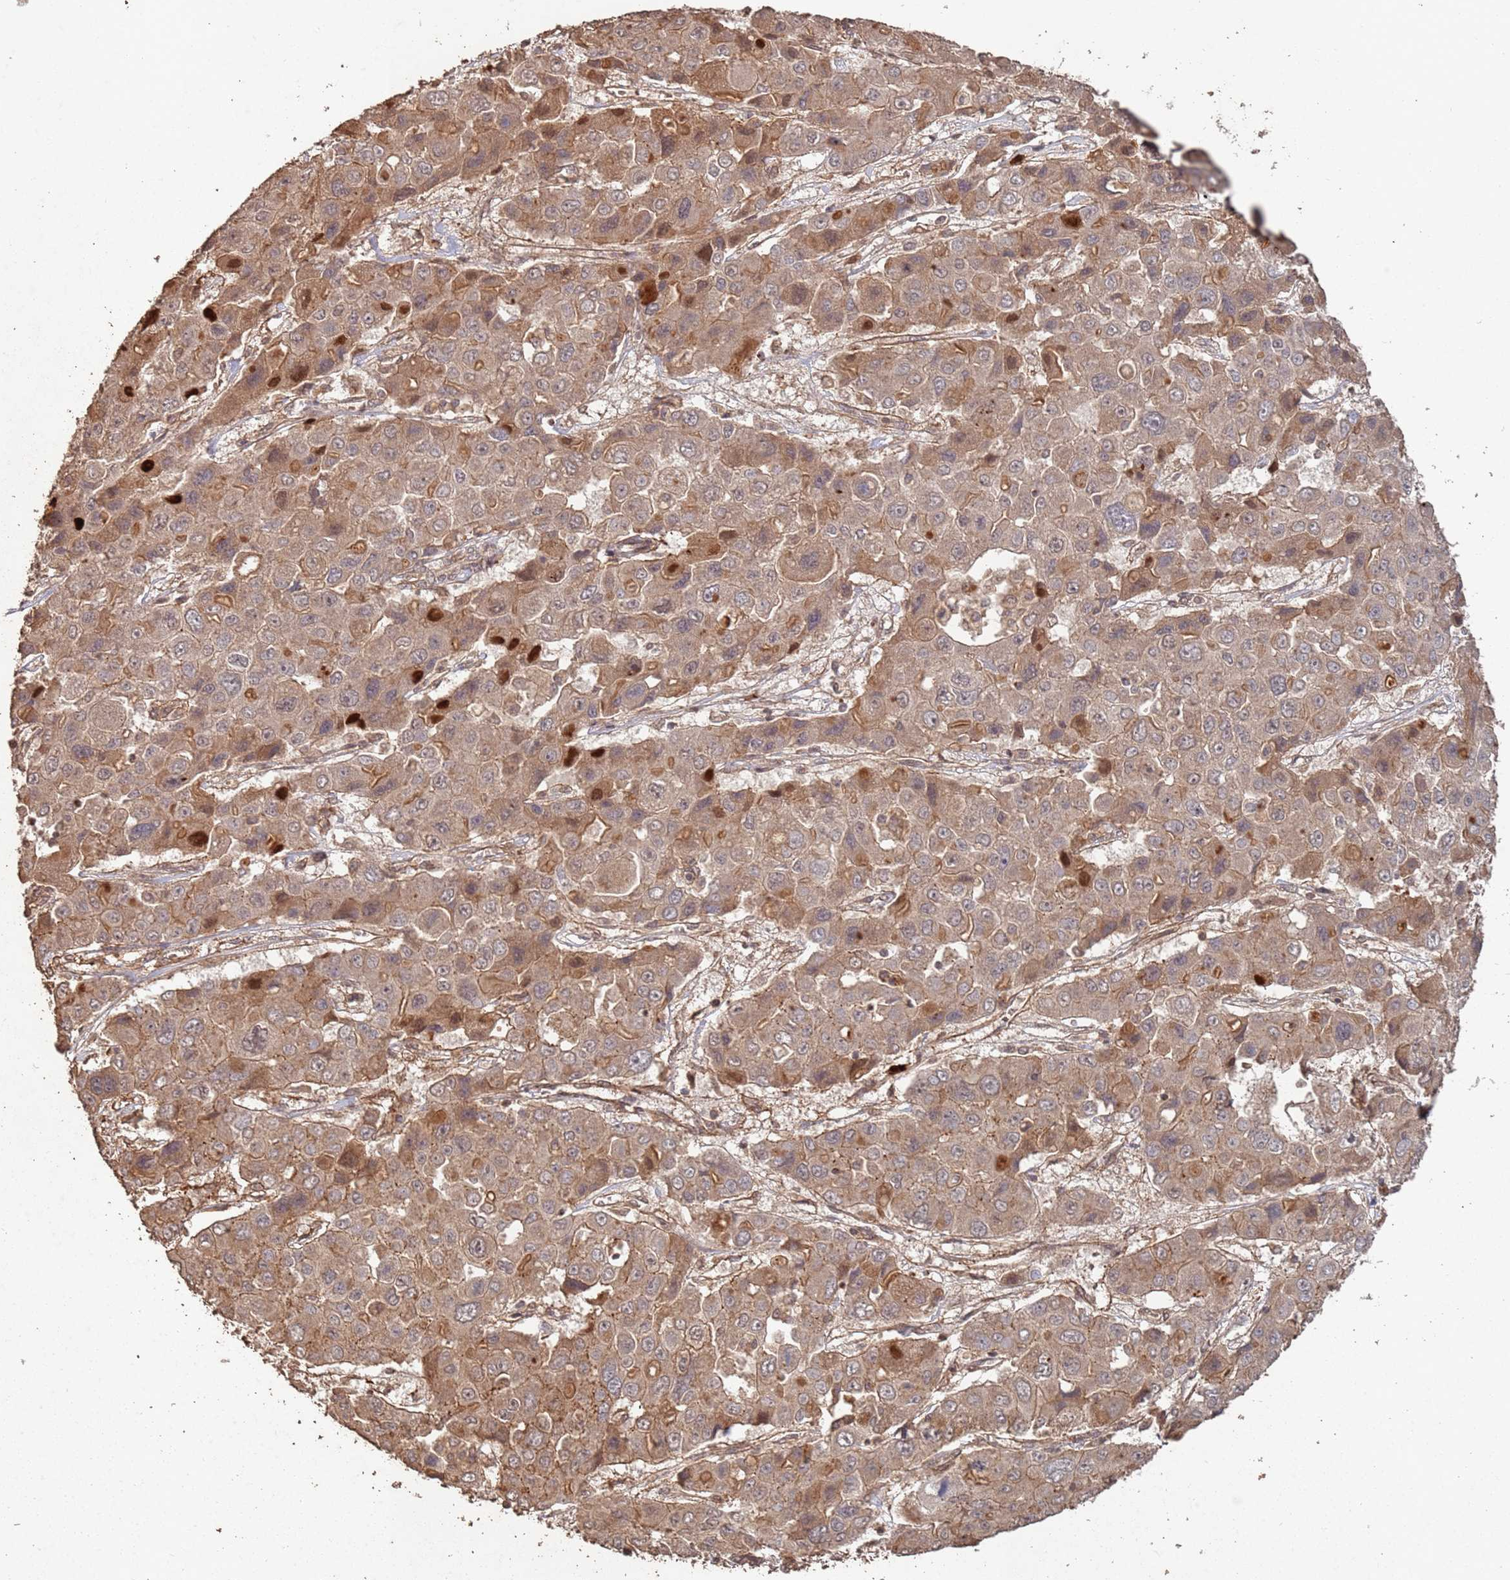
{"staining": {"intensity": "moderate", "quantity": ">75%", "location": "cytoplasmic/membranous"}, "tissue": "liver cancer", "cell_type": "Tumor cells", "image_type": "cancer", "snomed": [{"axis": "morphology", "description": "Cholangiocarcinoma"}, {"axis": "topography", "description": "Liver"}], "caption": "DAB (3,3'-diaminobenzidine) immunohistochemical staining of human liver cancer exhibits moderate cytoplasmic/membranous protein positivity in about >75% of tumor cells.", "gene": "FRAT1", "patient": {"sex": "male", "age": 67}}